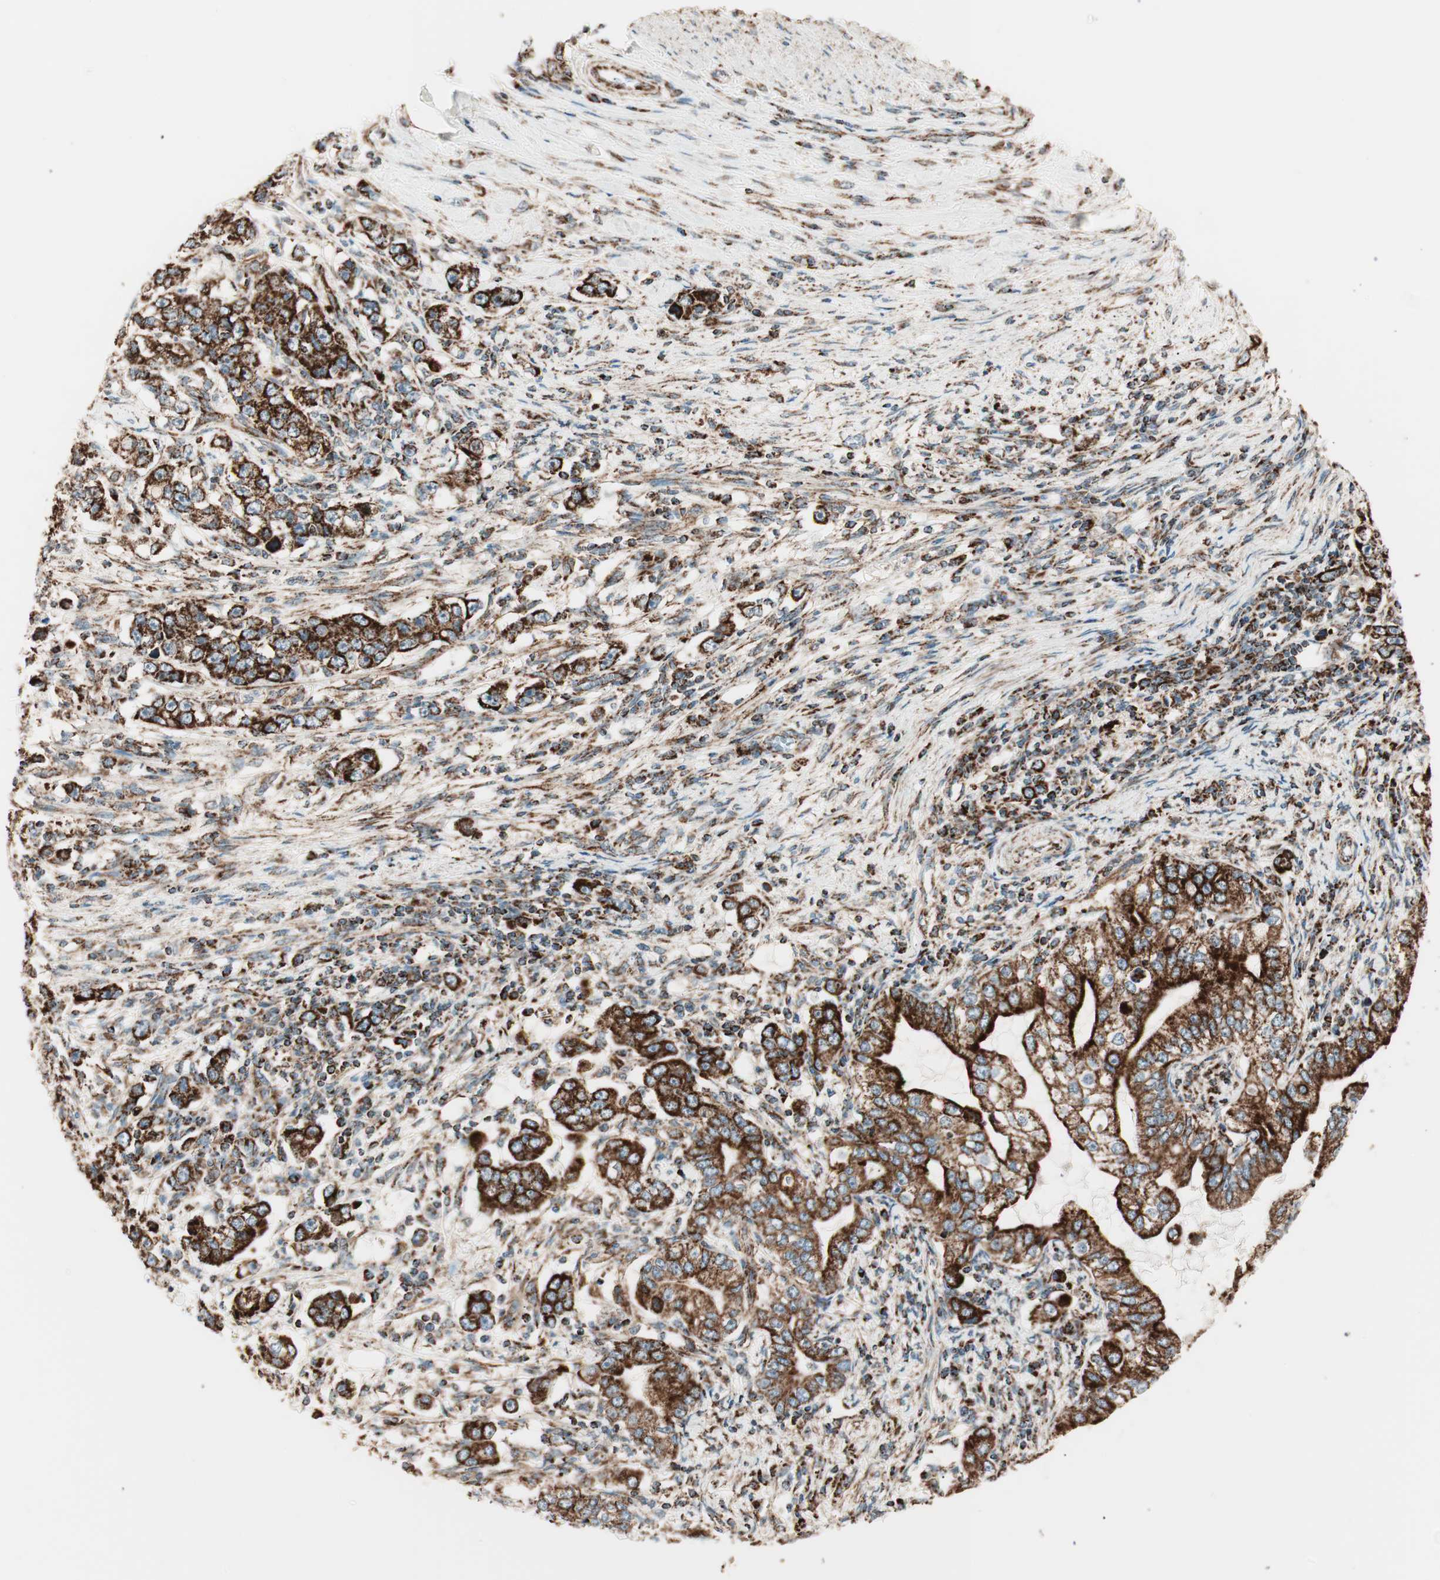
{"staining": {"intensity": "strong", "quantity": ">75%", "location": "cytoplasmic/membranous"}, "tissue": "stomach cancer", "cell_type": "Tumor cells", "image_type": "cancer", "snomed": [{"axis": "morphology", "description": "Adenocarcinoma, NOS"}, {"axis": "topography", "description": "Stomach, lower"}], "caption": "This image exhibits stomach cancer stained with IHC to label a protein in brown. The cytoplasmic/membranous of tumor cells show strong positivity for the protein. Nuclei are counter-stained blue.", "gene": "TOMM22", "patient": {"sex": "female", "age": 72}}